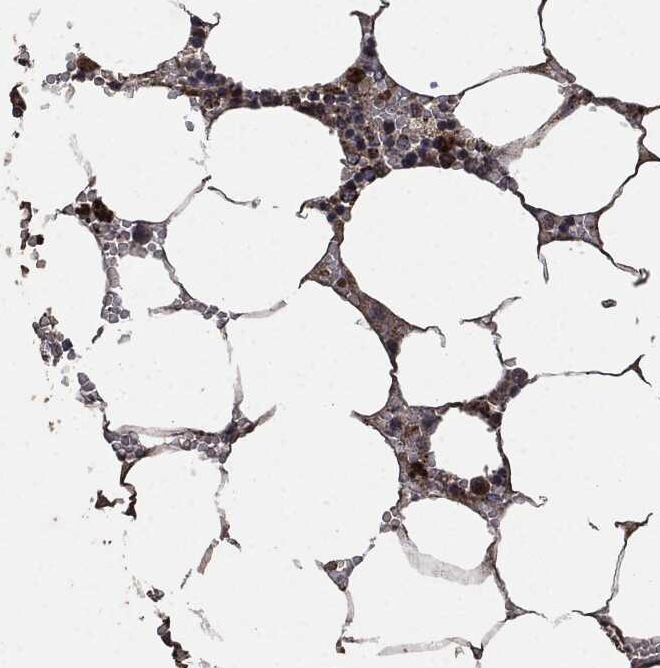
{"staining": {"intensity": "strong", "quantity": "25%-75%", "location": "cytoplasmic/membranous"}, "tissue": "bone marrow", "cell_type": "Hematopoietic cells", "image_type": "normal", "snomed": [{"axis": "morphology", "description": "Normal tissue, NOS"}, {"axis": "topography", "description": "Bone marrow"}], "caption": "Normal bone marrow demonstrates strong cytoplasmic/membranous staining in approximately 25%-75% of hematopoietic cells.", "gene": "RYK", "patient": {"sex": "female", "age": 64}}